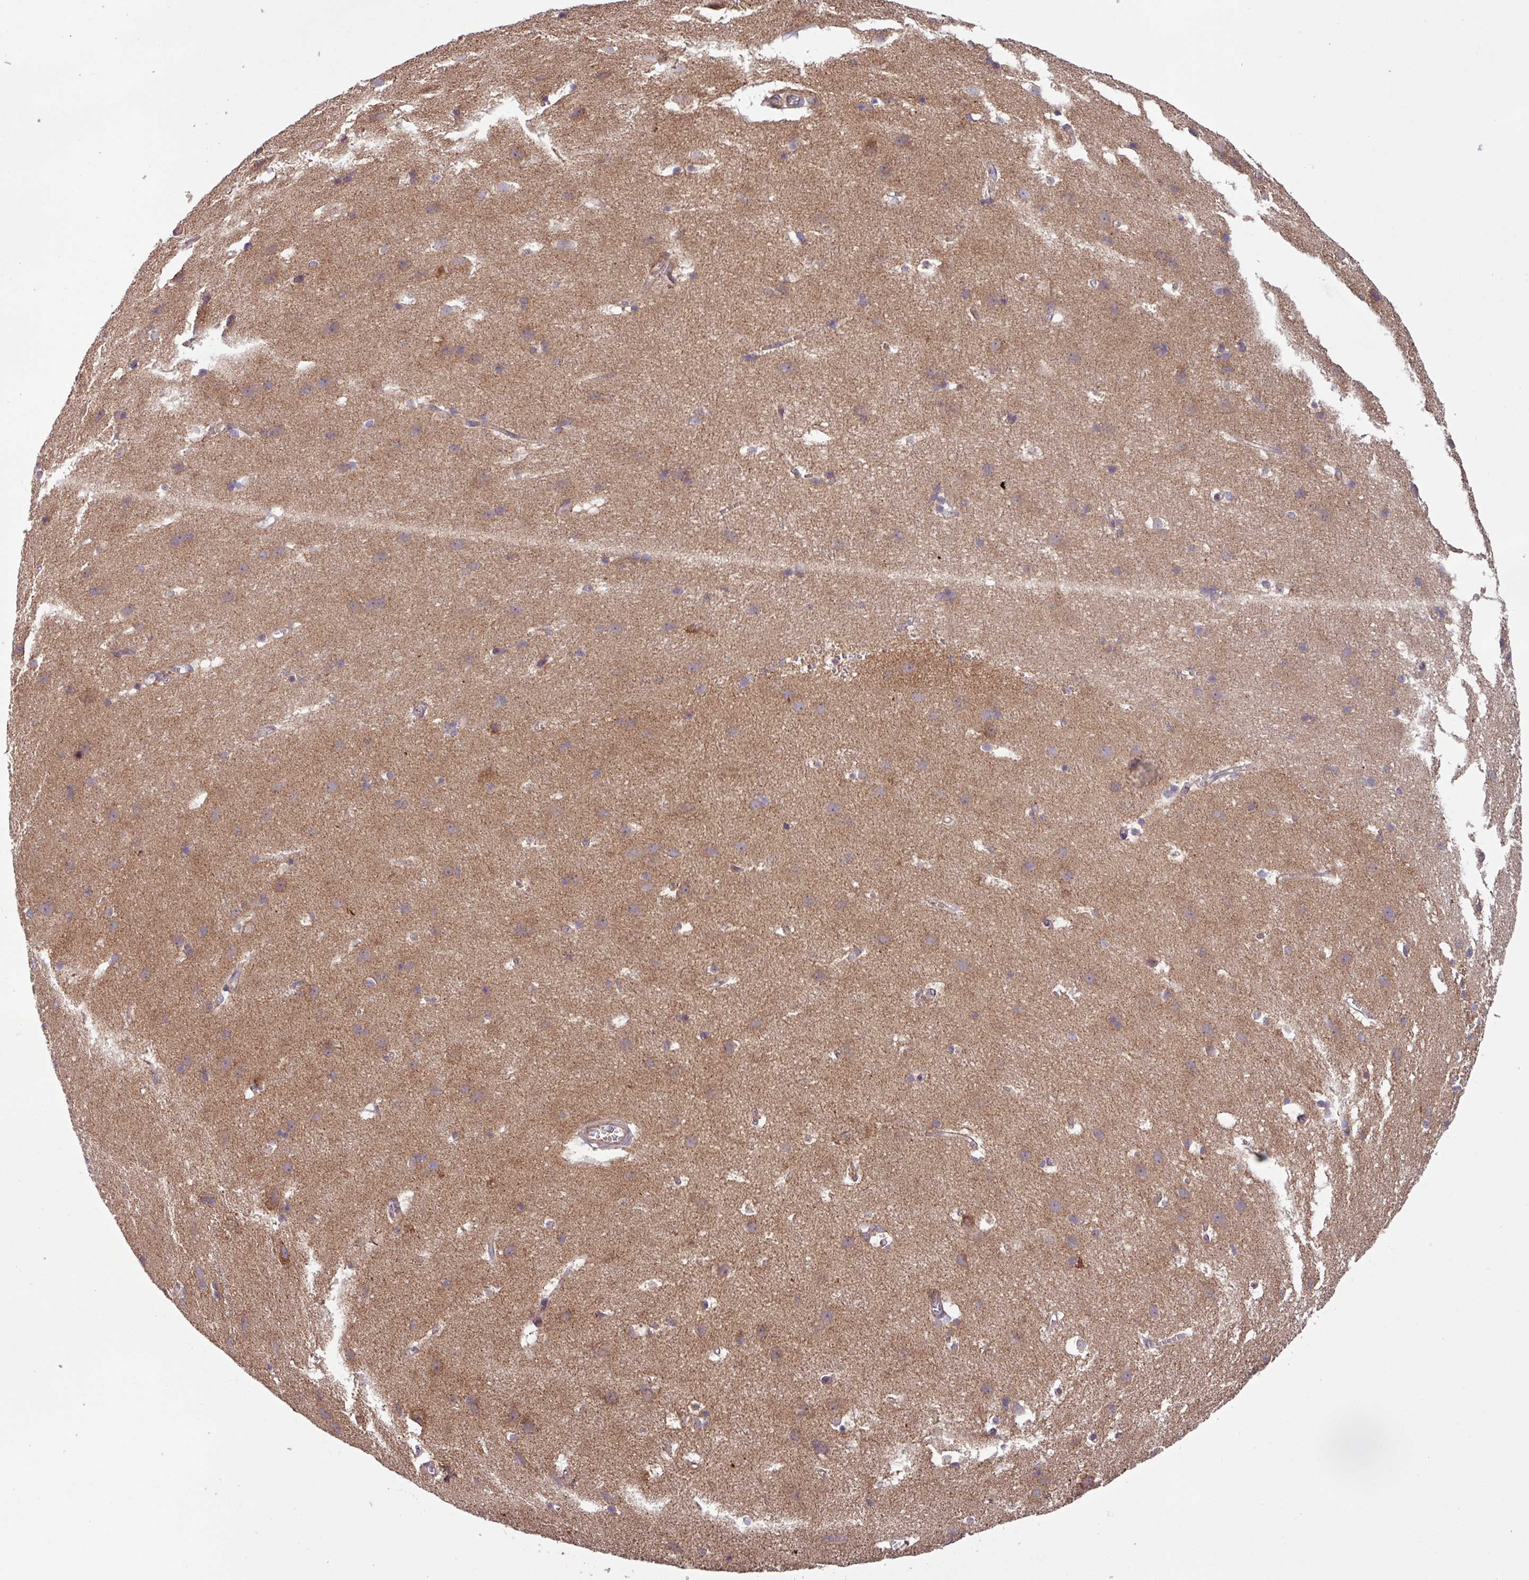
{"staining": {"intensity": "moderate", "quantity": ">75%", "location": "cytoplasmic/membranous"}, "tissue": "cerebral cortex", "cell_type": "Endothelial cells", "image_type": "normal", "snomed": [{"axis": "morphology", "description": "Normal tissue, NOS"}, {"axis": "topography", "description": "Cerebral cortex"}], "caption": "Approximately >75% of endothelial cells in unremarkable human cerebral cortex reveal moderate cytoplasmic/membranous protein positivity as visualized by brown immunohistochemical staining.", "gene": "PLEKHD1", "patient": {"sex": "male", "age": 54}}